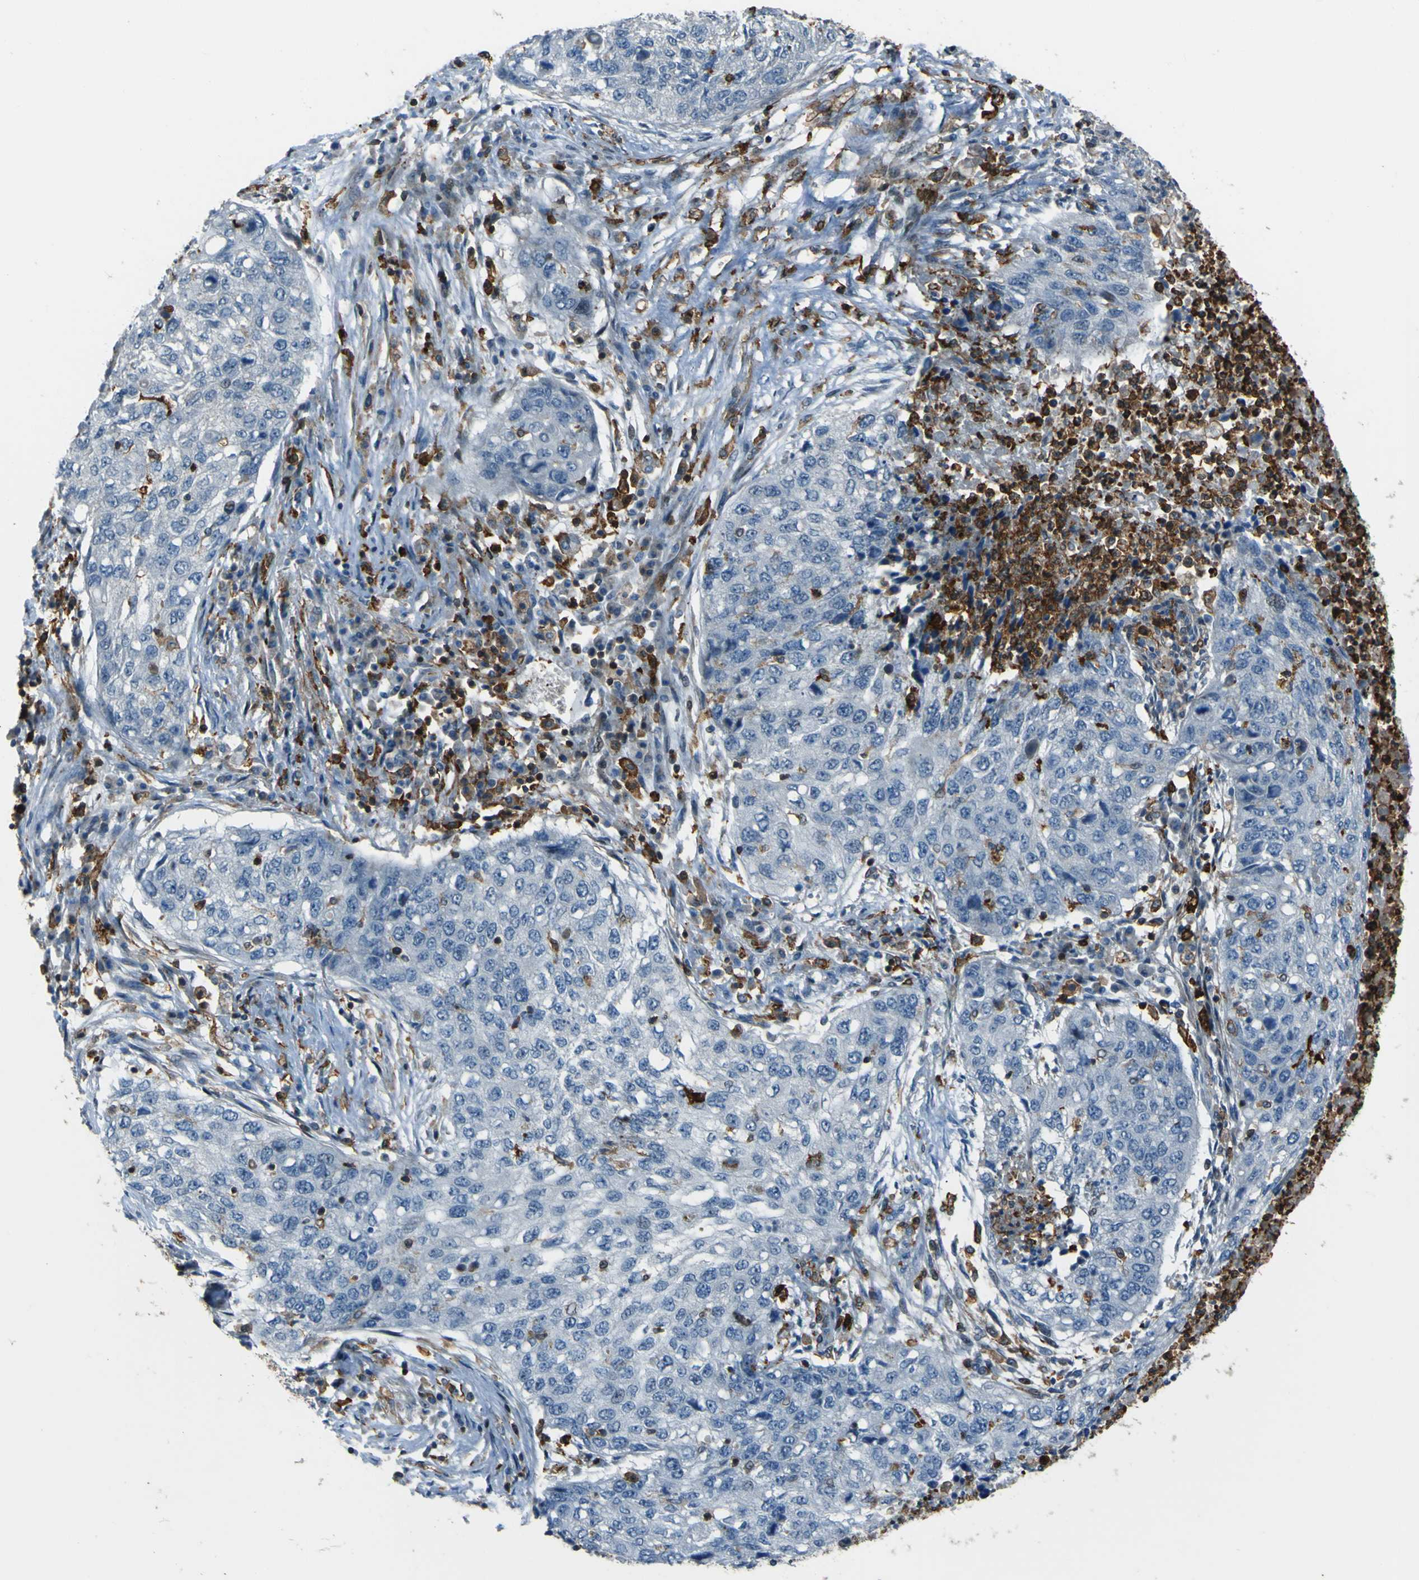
{"staining": {"intensity": "negative", "quantity": "none", "location": "none"}, "tissue": "lung cancer", "cell_type": "Tumor cells", "image_type": "cancer", "snomed": [{"axis": "morphology", "description": "Squamous cell carcinoma, NOS"}, {"axis": "topography", "description": "Lung"}], "caption": "This is an immunohistochemistry micrograph of lung cancer. There is no expression in tumor cells.", "gene": "PCDHB5", "patient": {"sex": "female", "age": 63}}